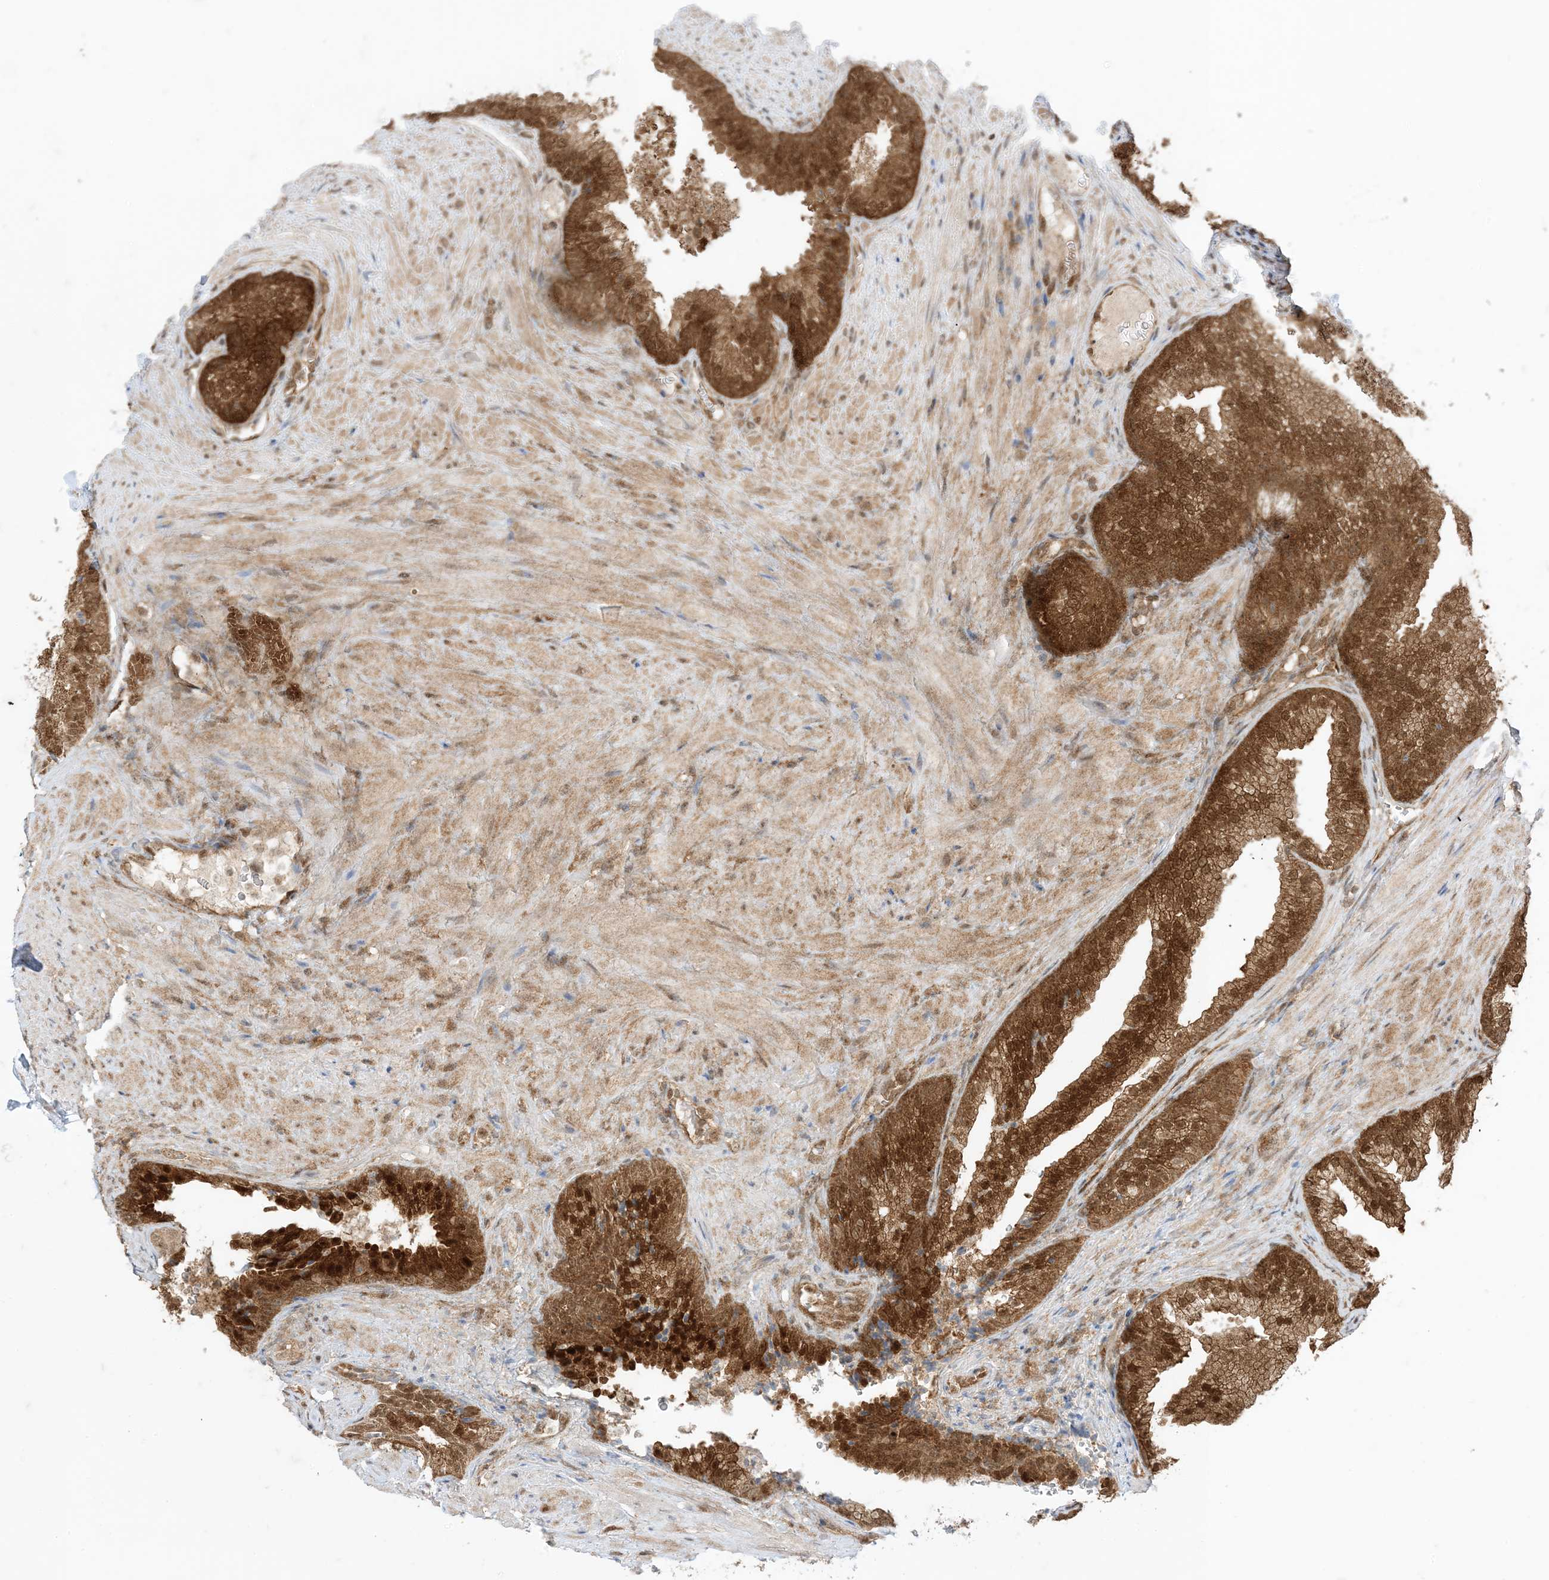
{"staining": {"intensity": "strong", "quantity": ">75%", "location": "cytoplasmic/membranous,nuclear"}, "tissue": "prostate", "cell_type": "Glandular cells", "image_type": "normal", "snomed": [{"axis": "morphology", "description": "Normal tissue, NOS"}, {"axis": "topography", "description": "Prostate"}], "caption": "Strong cytoplasmic/membranous,nuclear positivity is appreciated in about >75% of glandular cells in benign prostate.", "gene": "PTPA", "patient": {"sex": "male", "age": 76}}